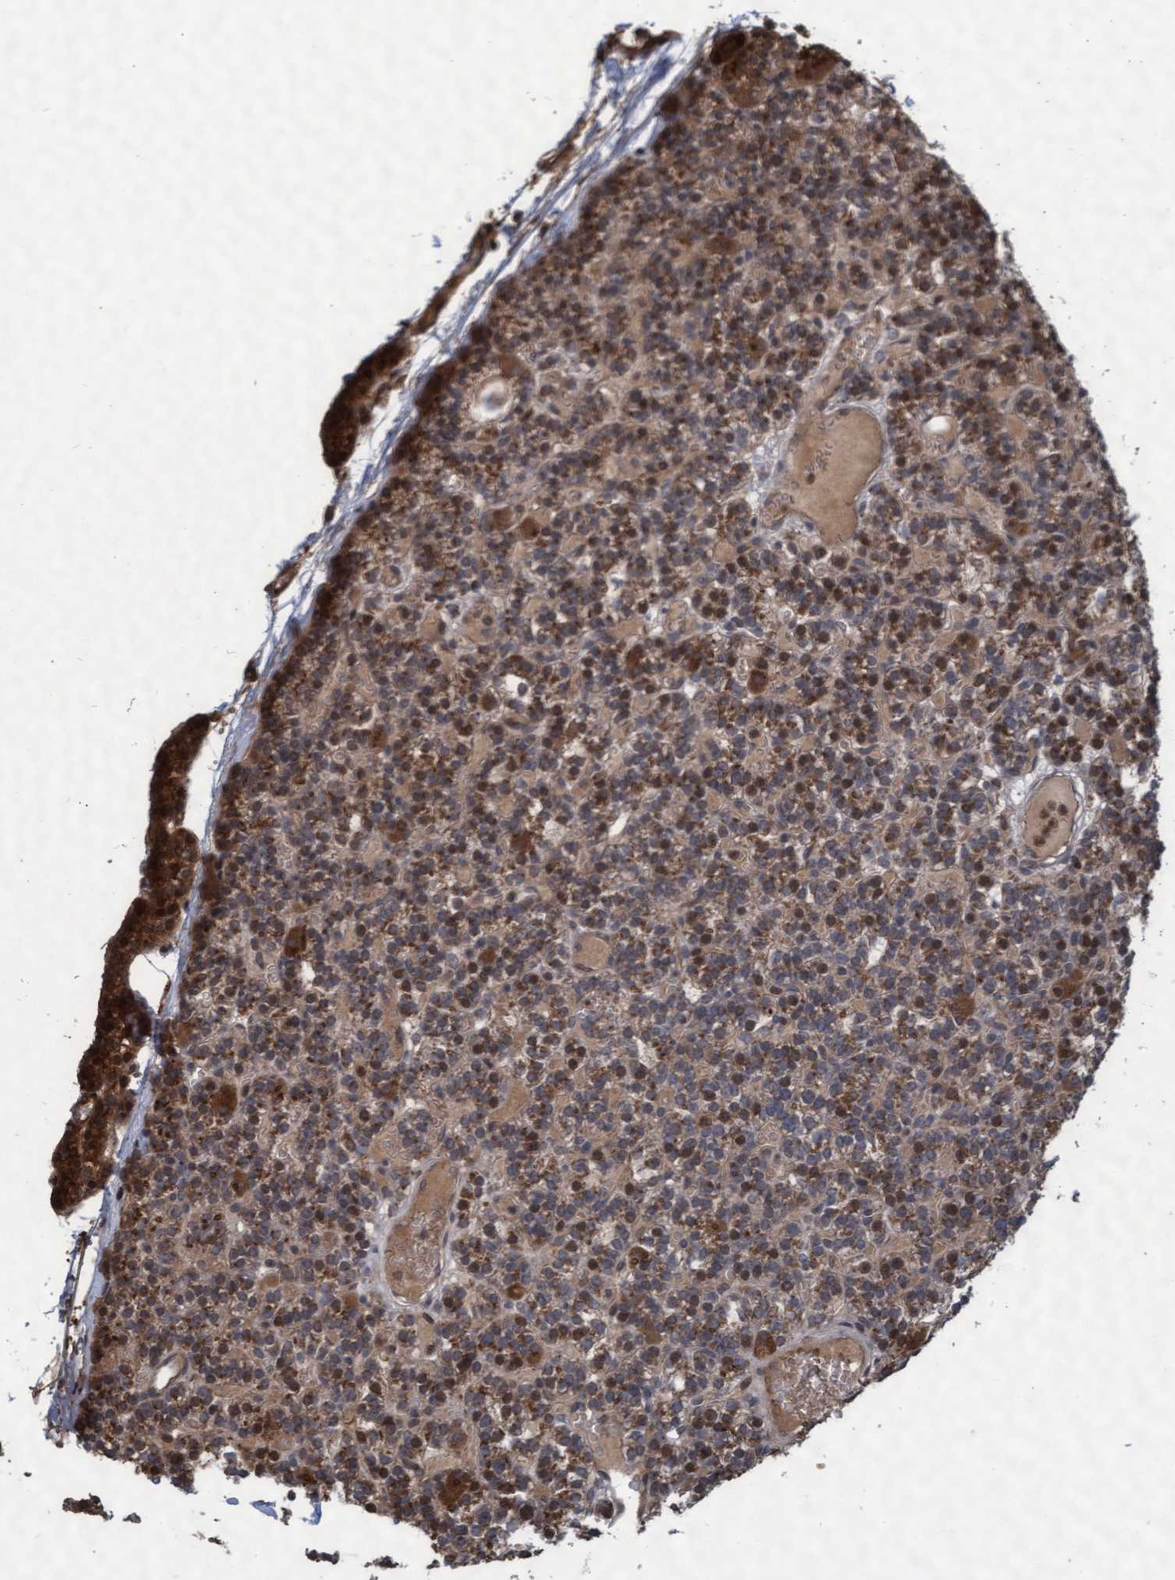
{"staining": {"intensity": "moderate", "quantity": ">75%", "location": "cytoplasmic/membranous"}, "tissue": "parathyroid gland", "cell_type": "Glandular cells", "image_type": "normal", "snomed": [{"axis": "morphology", "description": "Normal tissue, NOS"}, {"axis": "morphology", "description": "Adenoma, NOS"}, {"axis": "topography", "description": "Parathyroid gland"}], "caption": "High-magnification brightfield microscopy of normal parathyroid gland stained with DAB (brown) and counterstained with hematoxylin (blue). glandular cells exhibit moderate cytoplasmic/membranous expression is identified in approximately>75% of cells.", "gene": "KCNC2", "patient": {"sex": "female", "age": 58}}